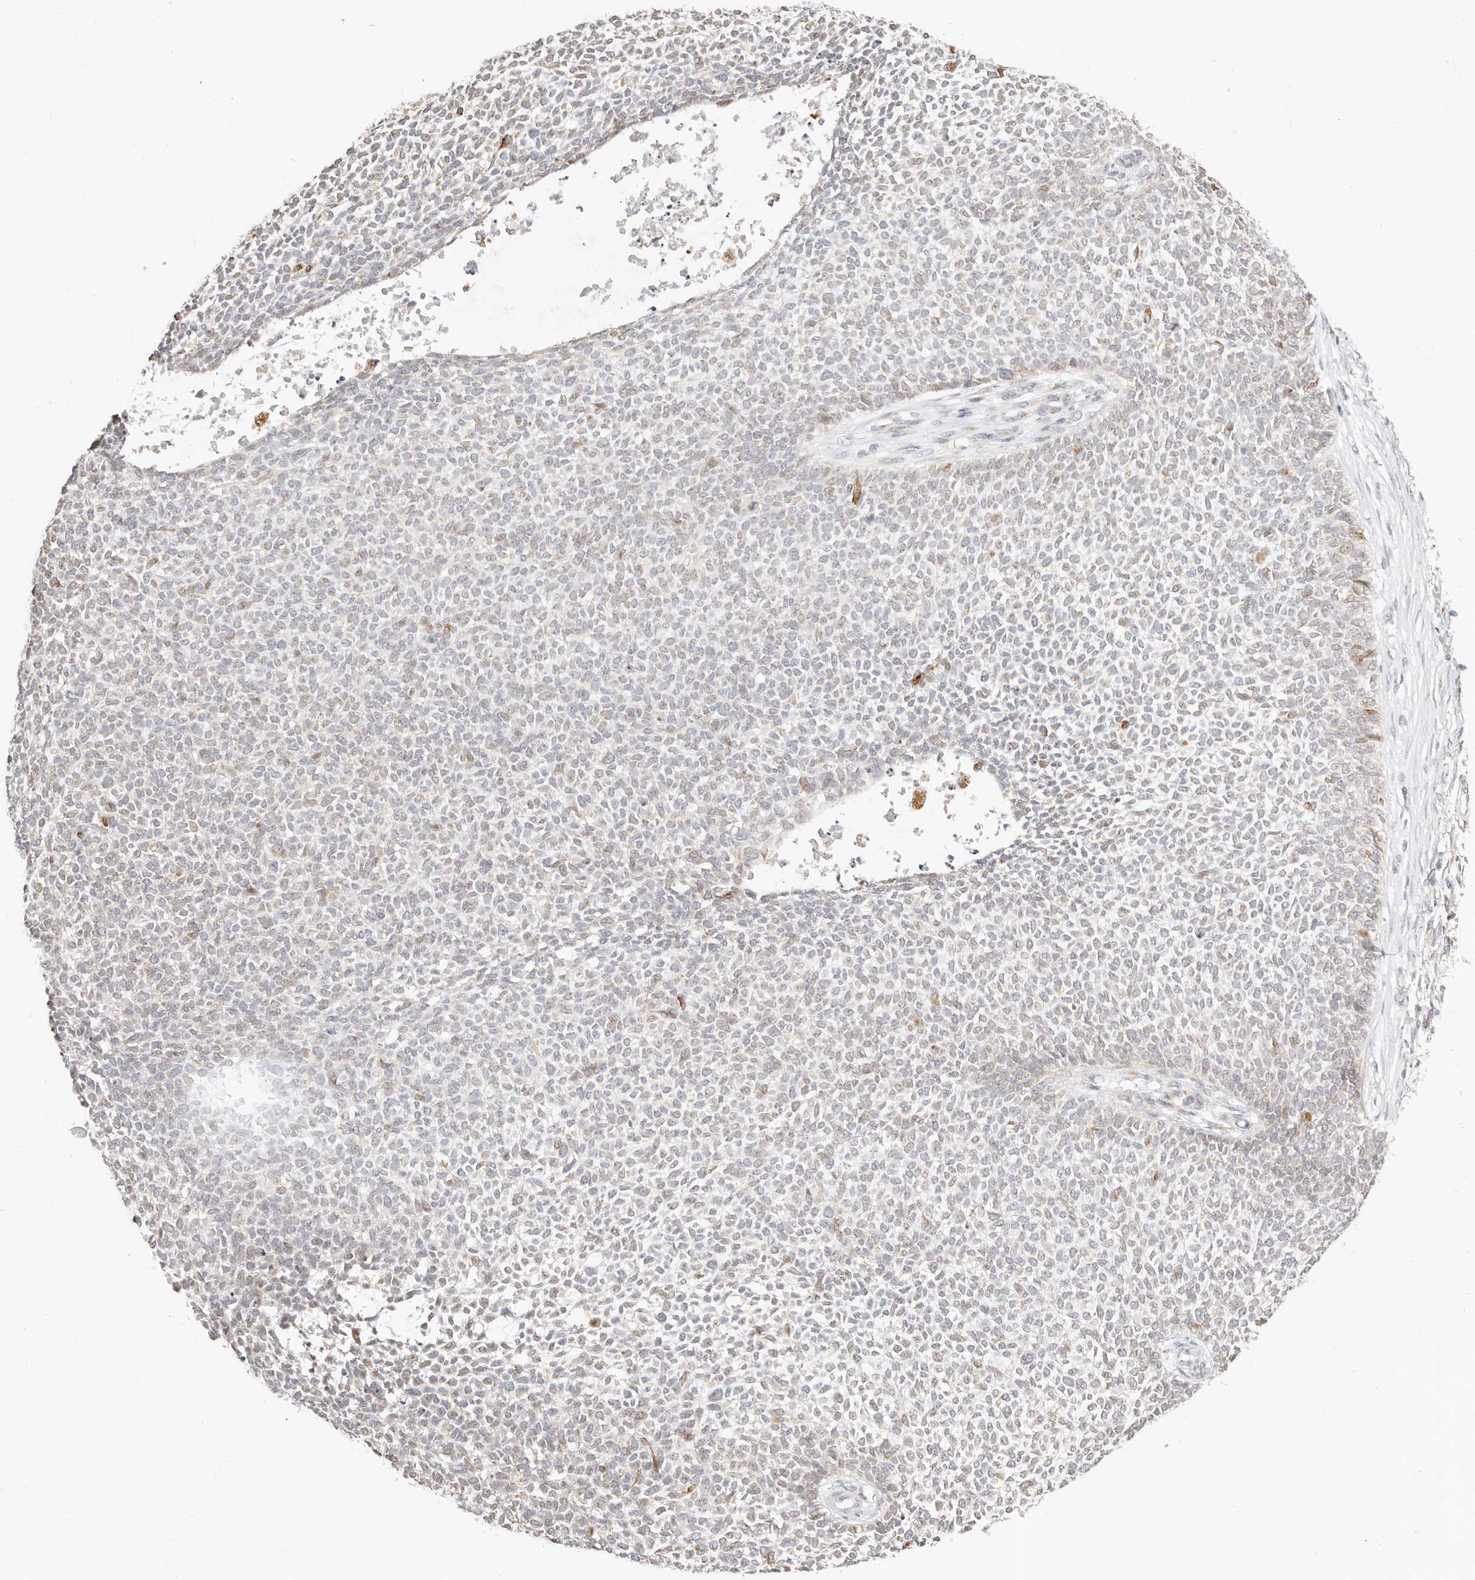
{"staining": {"intensity": "weak", "quantity": "<25%", "location": "cytoplasmic/membranous"}, "tissue": "skin cancer", "cell_type": "Tumor cells", "image_type": "cancer", "snomed": [{"axis": "morphology", "description": "Basal cell carcinoma"}, {"axis": "topography", "description": "Skin"}], "caption": "Immunohistochemistry photomicrograph of basal cell carcinoma (skin) stained for a protein (brown), which reveals no staining in tumor cells.", "gene": "FAM20B", "patient": {"sex": "female", "age": 84}}